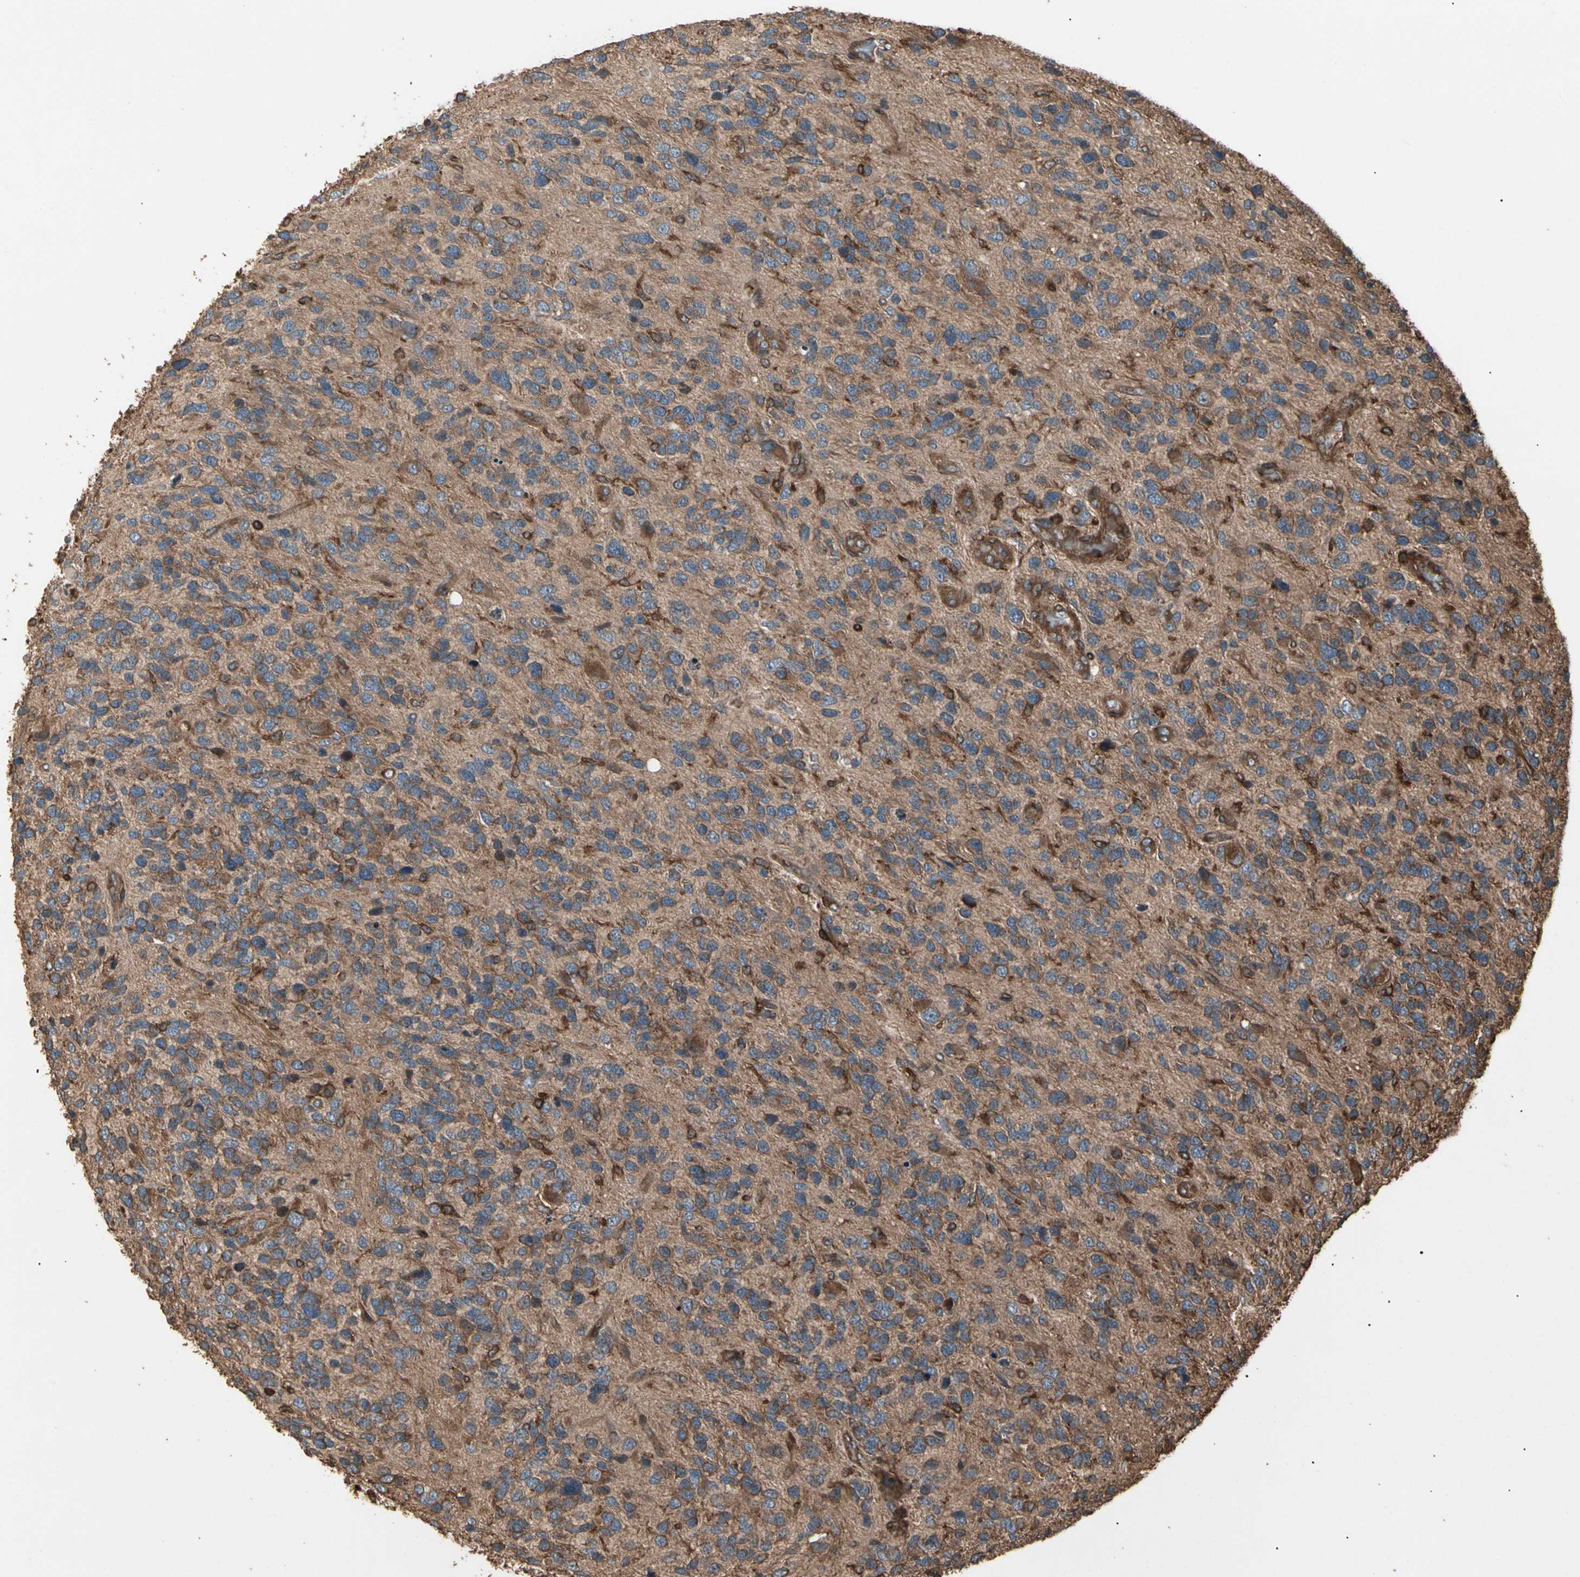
{"staining": {"intensity": "moderate", "quantity": ">75%", "location": "cytoplasmic/membranous"}, "tissue": "glioma", "cell_type": "Tumor cells", "image_type": "cancer", "snomed": [{"axis": "morphology", "description": "Glioma, malignant, High grade"}, {"axis": "topography", "description": "Brain"}], "caption": "Tumor cells show moderate cytoplasmic/membranous expression in about >75% of cells in glioma.", "gene": "AGBL2", "patient": {"sex": "female", "age": 58}}